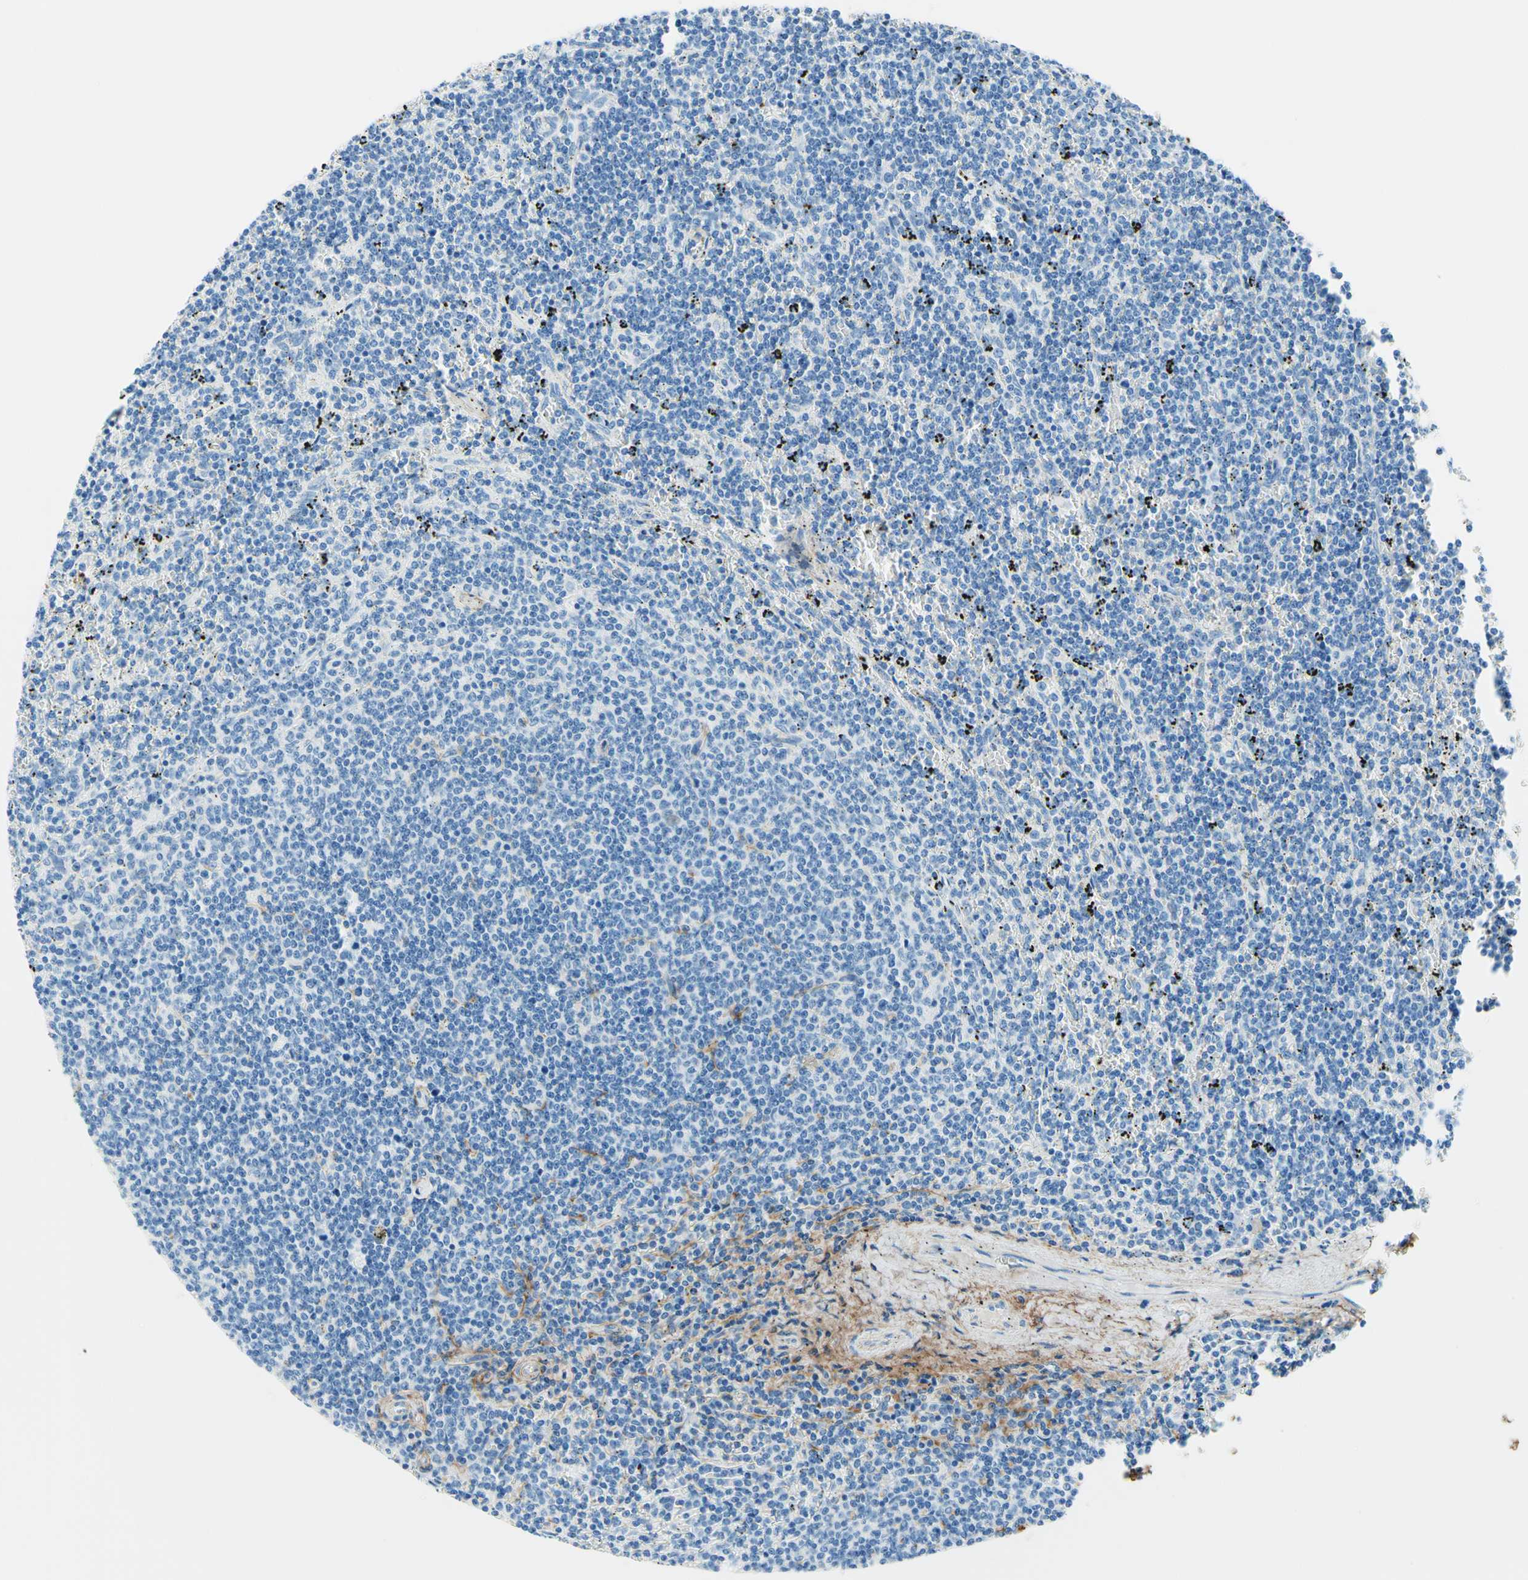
{"staining": {"intensity": "negative", "quantity": "none", "location": "none"}, "tissue": "lymphoma", "cell_type": "Tumor cells", "image_type": "cancer", "snomed": [{"axis": "morphology", "description": "Malignant lymphoma, non-Hodgkin's type, Low grade"}, {"axis": "topography", "description": "Spleen"}], "caption": "Tumor cells are negative for brown protein staining in lymphoma.", "gene": "MFAP5", "patient": {"sex": "female", "age": 50}}